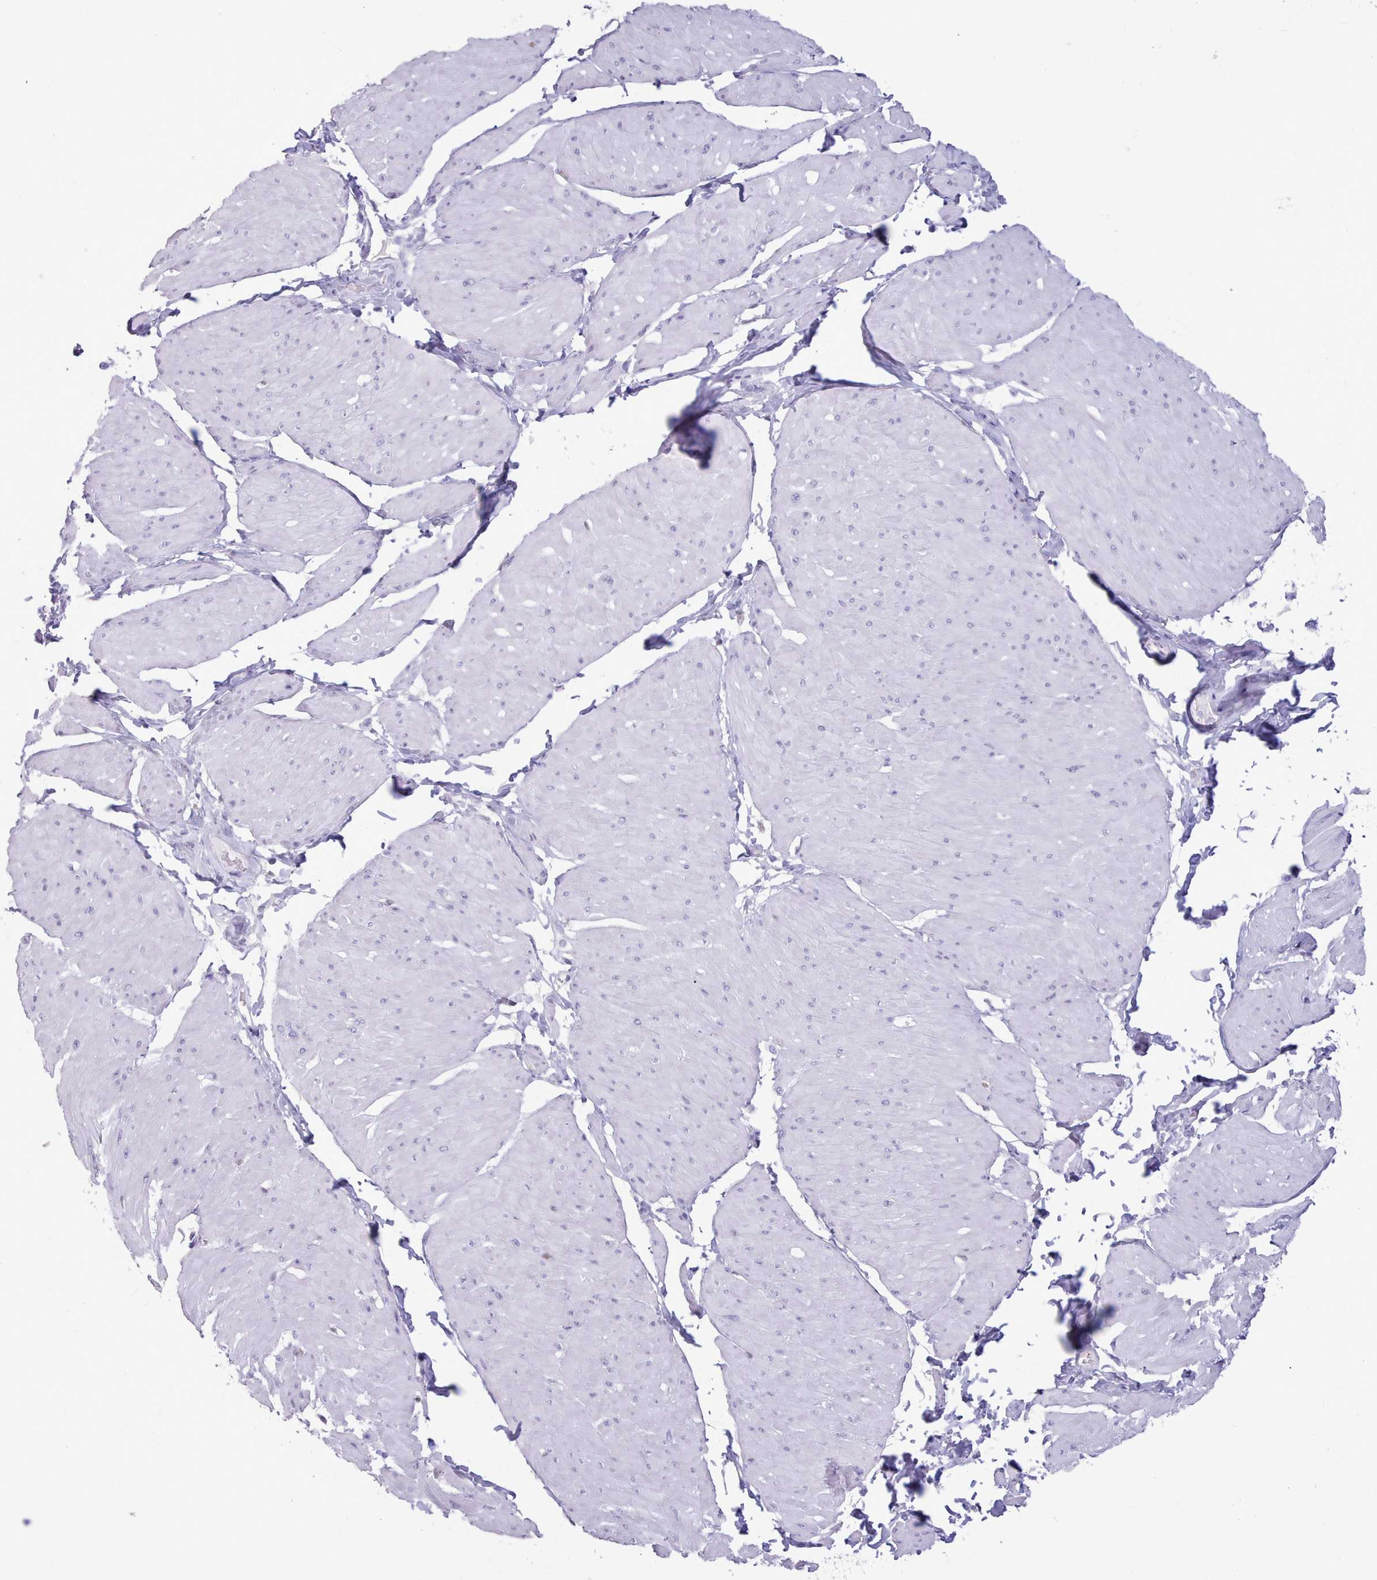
{"staining": {"intensity": "negative", "quantity": "none", "location": "none"}, "tissue": "smooth muscle", "cell_type": "Smooth muscle cells", "image_type": "normal", "snomed": [{"axis": "morphology", "description": "Urothelial carcinoma, High grade"}, {"axis": "topography", "description": "Urinary bladder"}], "caption": "Protein analysis of benign smooth muscle shows no significant staining in smooth muscle cells.", "gene": "TMEM253", "patient": {"sex": "male", "age": 46}}